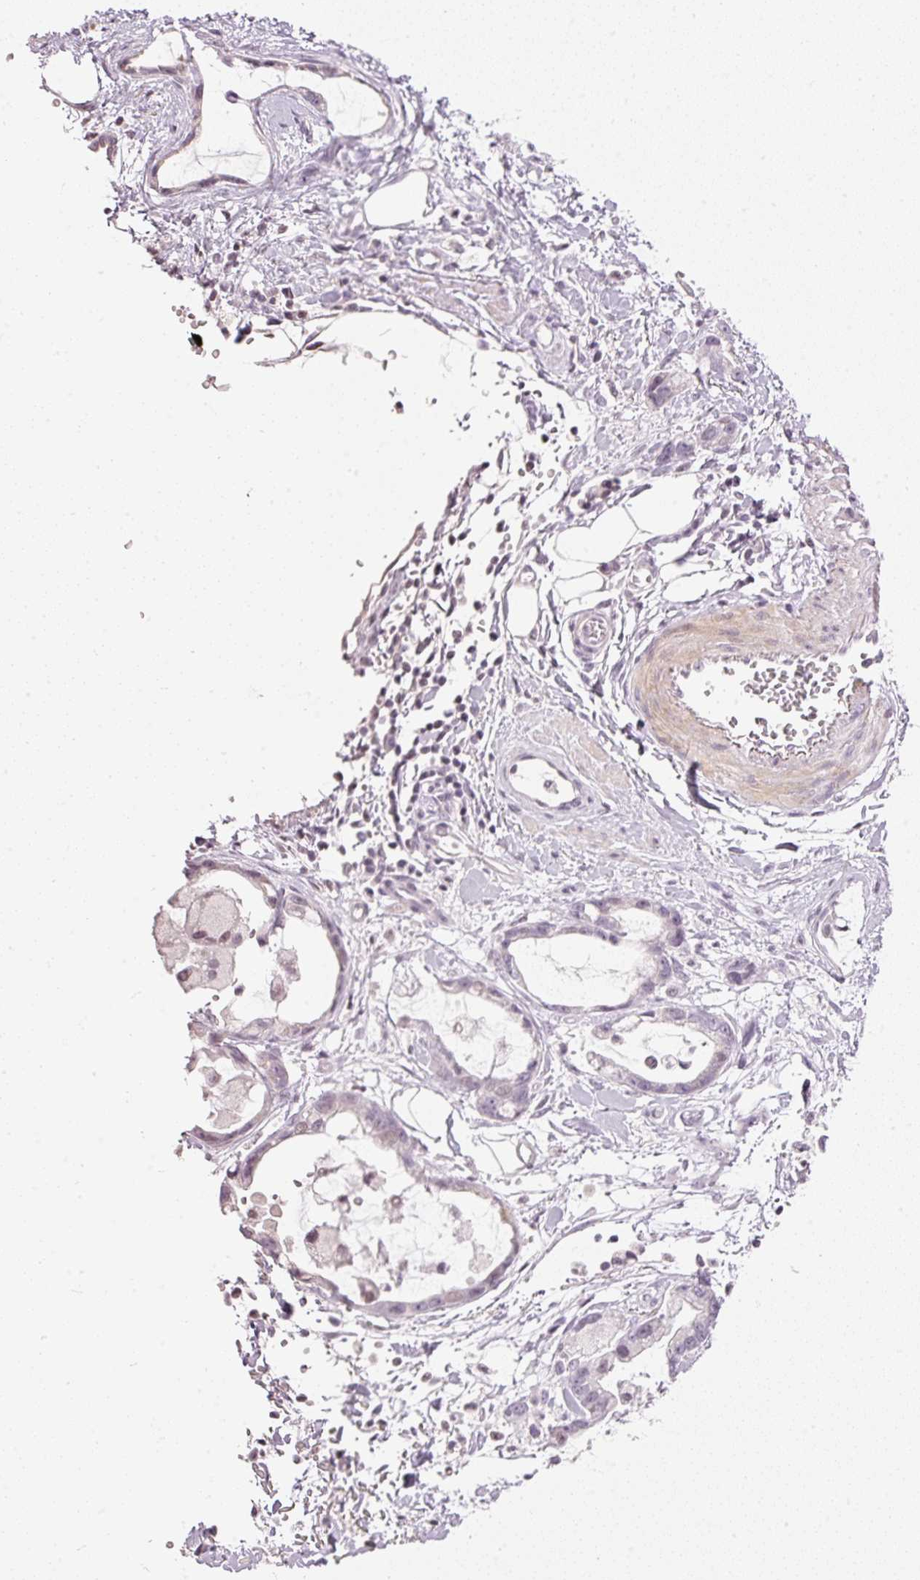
{"staining": {"intensity": "moderate", "quantity": "25%-75%", "location": "cytoplasmic/membranous"}, "tissue": "stomach cancer", "cell_type": "Tumor cells", "image_type": "cancer", "snomed": [{"axis": "morphology", "description": "Adenocarcinoma, NOS"}, {"axis": "topography", "description": "Stomach"}], "caption": "A brown stain highlights moderate cytoplasmic/membranous staining of a protein in human adenocarcinoma (stomach) tumor cells.", "gene": "NRDE2", "patient": {"sex": "male", "age": 55}}